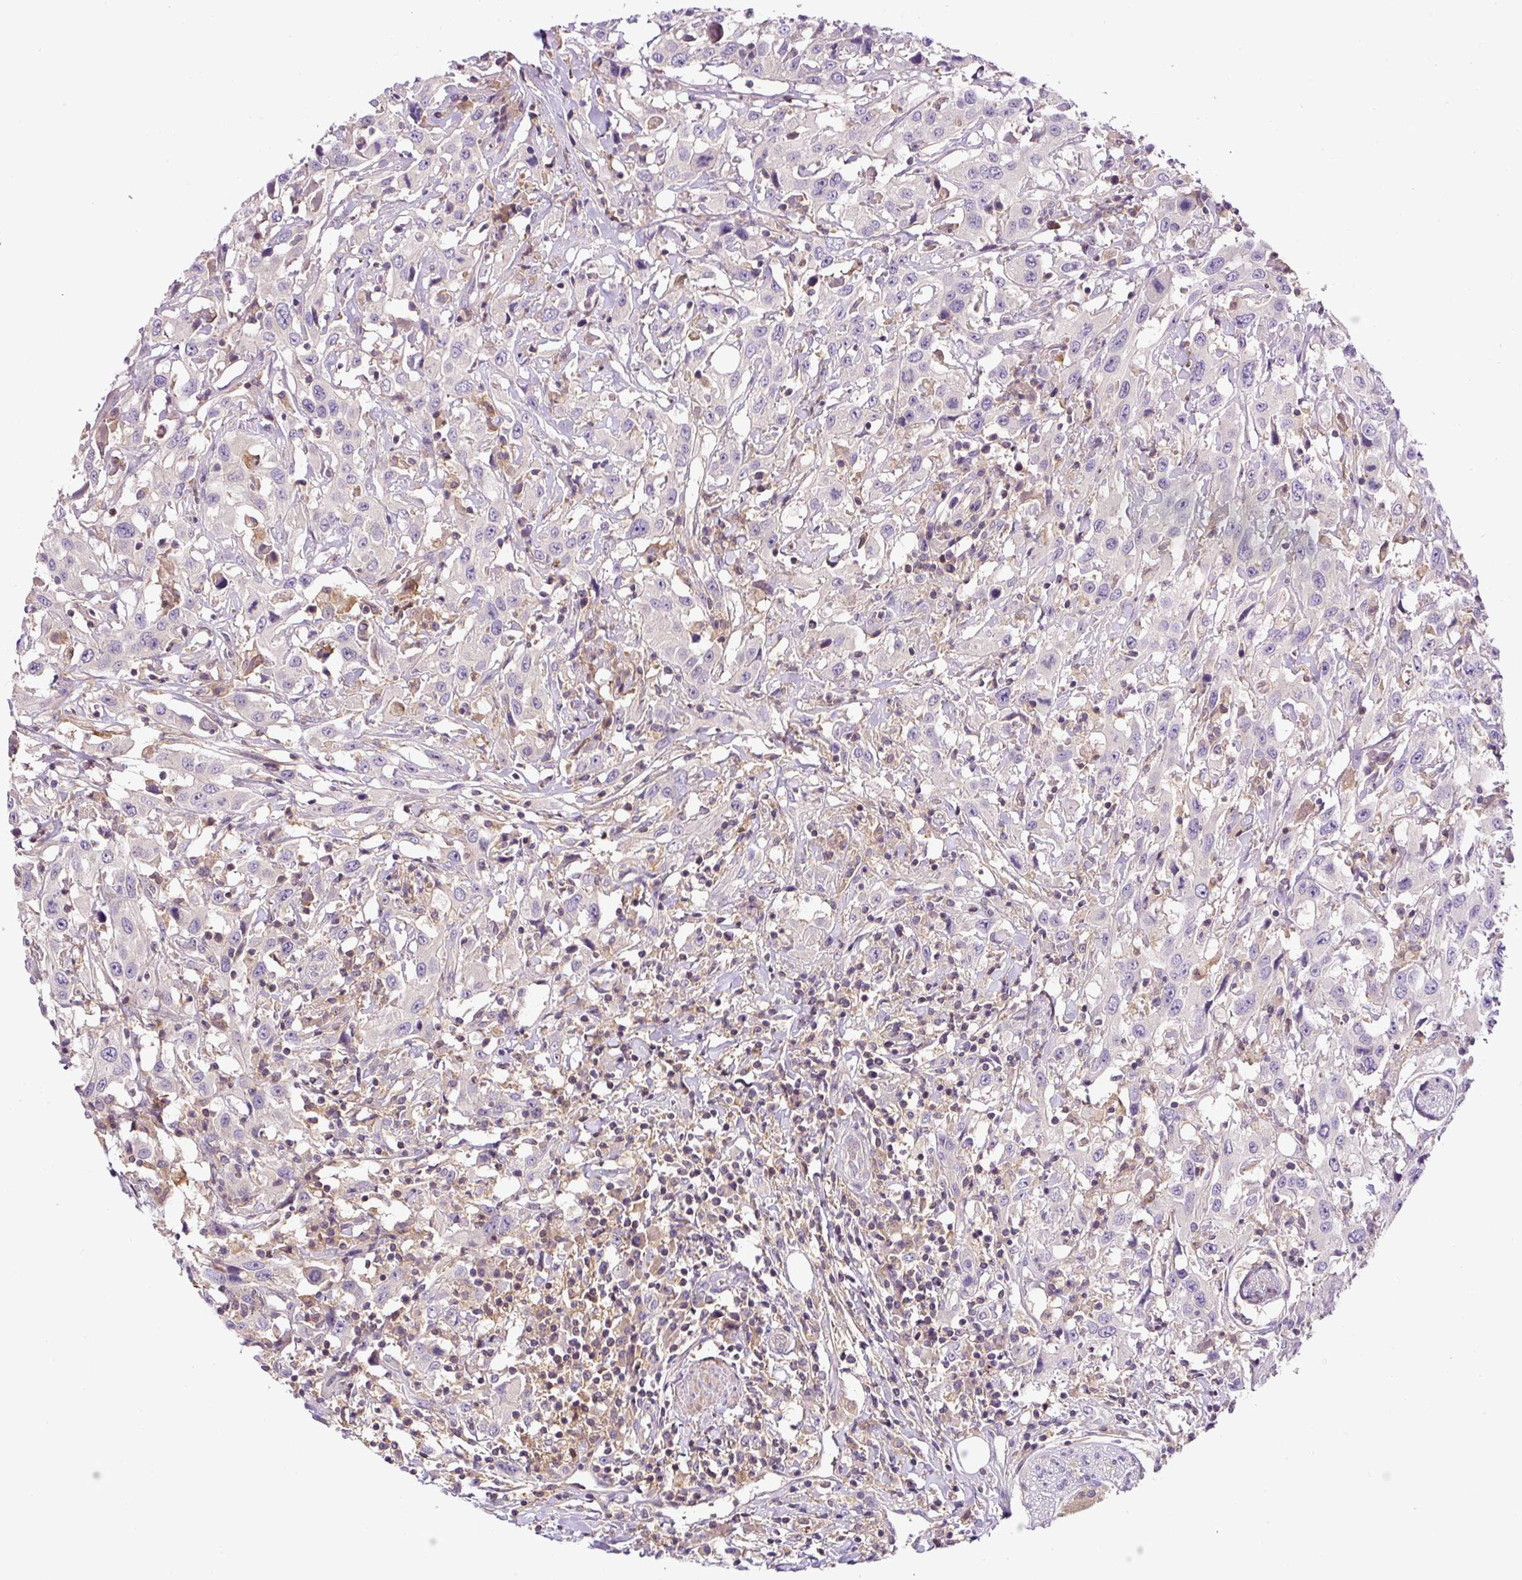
{"staining": {"intensity": "negative", "quantity": "none", "location": "none"}, "tissue": "urothelial cancer", "cell_type": "Tumor cells", "image_type": "cancer", "snomed": [{"axis": "morphology", "description": "Urothelial carcinoma, High grade"}, {"axis": "topography", "description": "Urinary bladder"}], "caption": "Tumor cells are negative for protein expression in human urothelial cancer.", "gene": "CCDC28A", "patient": {"sex": "male", "age": 61}}